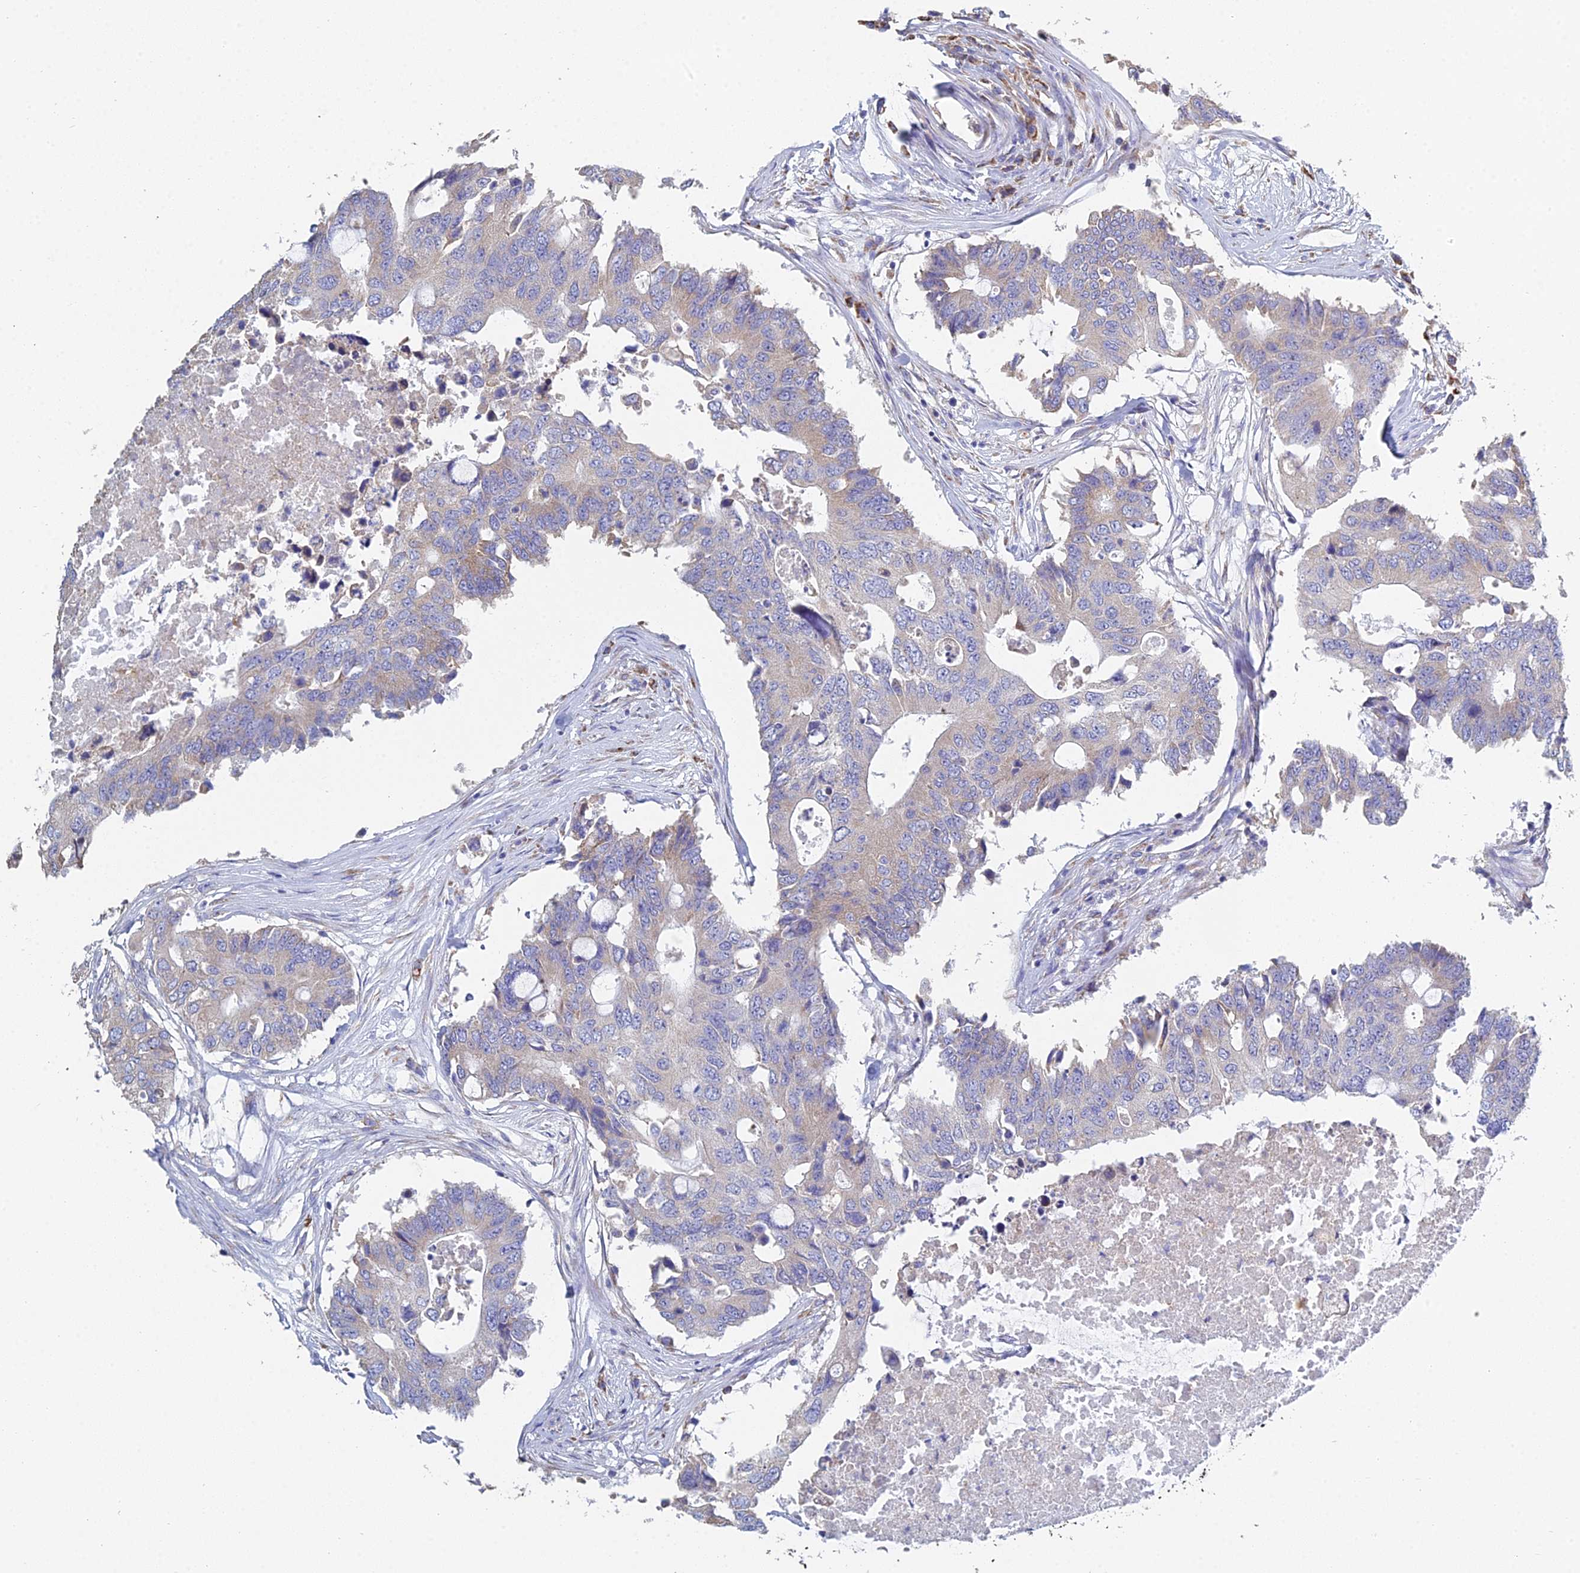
{"staining": {"intensity": "weak", "quantity": "<25%", "location": "cytoplasmic/membranous"}, "tissue": "colorectal cancer", "cell_type": "Tumor cells", "image_type": "cancer", "snomed": [{"axis": "morphology", "description": "Adenocarcinoma, NOS"}, {"axis": "topography", "description": "Colon"}], "caption": "High power microscopy micrograph of an immunohistochemistry (IHC) histopathology image of adenocarcinoma (colorectal), revealing no significant expression in tumor cells. Nuclei are stained in blue.", "gene": "CRACR2B", "patient": {"sex": "male", "age": 71}}